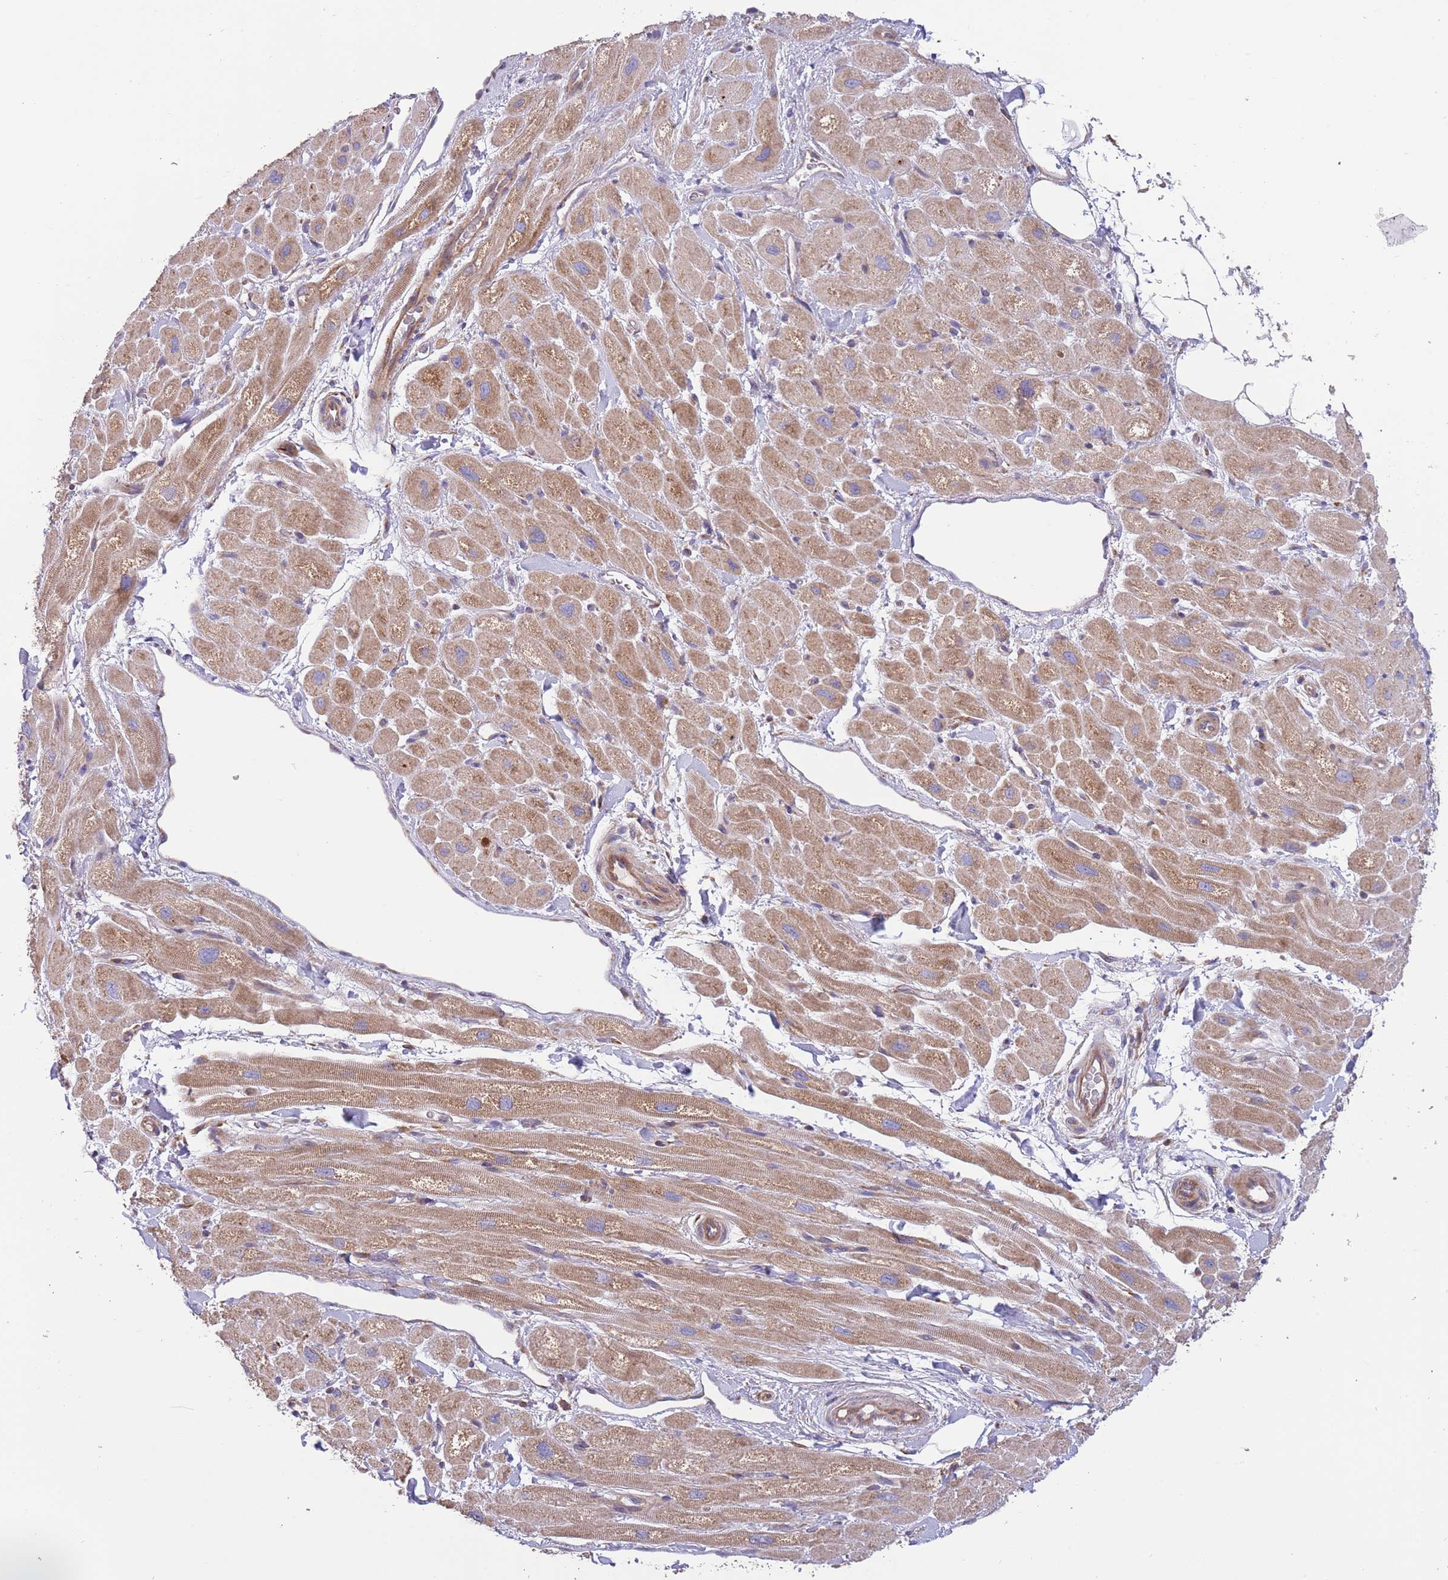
{"staining": {"intensity": "moderate", "quantity": ">75%", "location": "cytoplasmic/membranous"}, "tissue": "heart muscle", "cell_type": "Cardiomyocytes", "image_type": "normal", "snomed": [{"axis": "morphology", "description": "Normal tissue, NOS"}, {"axis": "topography", "description": "Heart"}], "caption": "A medium amount of moderate cytoplasmic/membranous expression is appreciated in approximately >75% of cardiomyocytes in normal heart muscle. The protein of interest is shown in brown color, while the nuclei are stained blue.", "gene": "ARMCX6", "patient": {"sex": "male", "age": 65}}